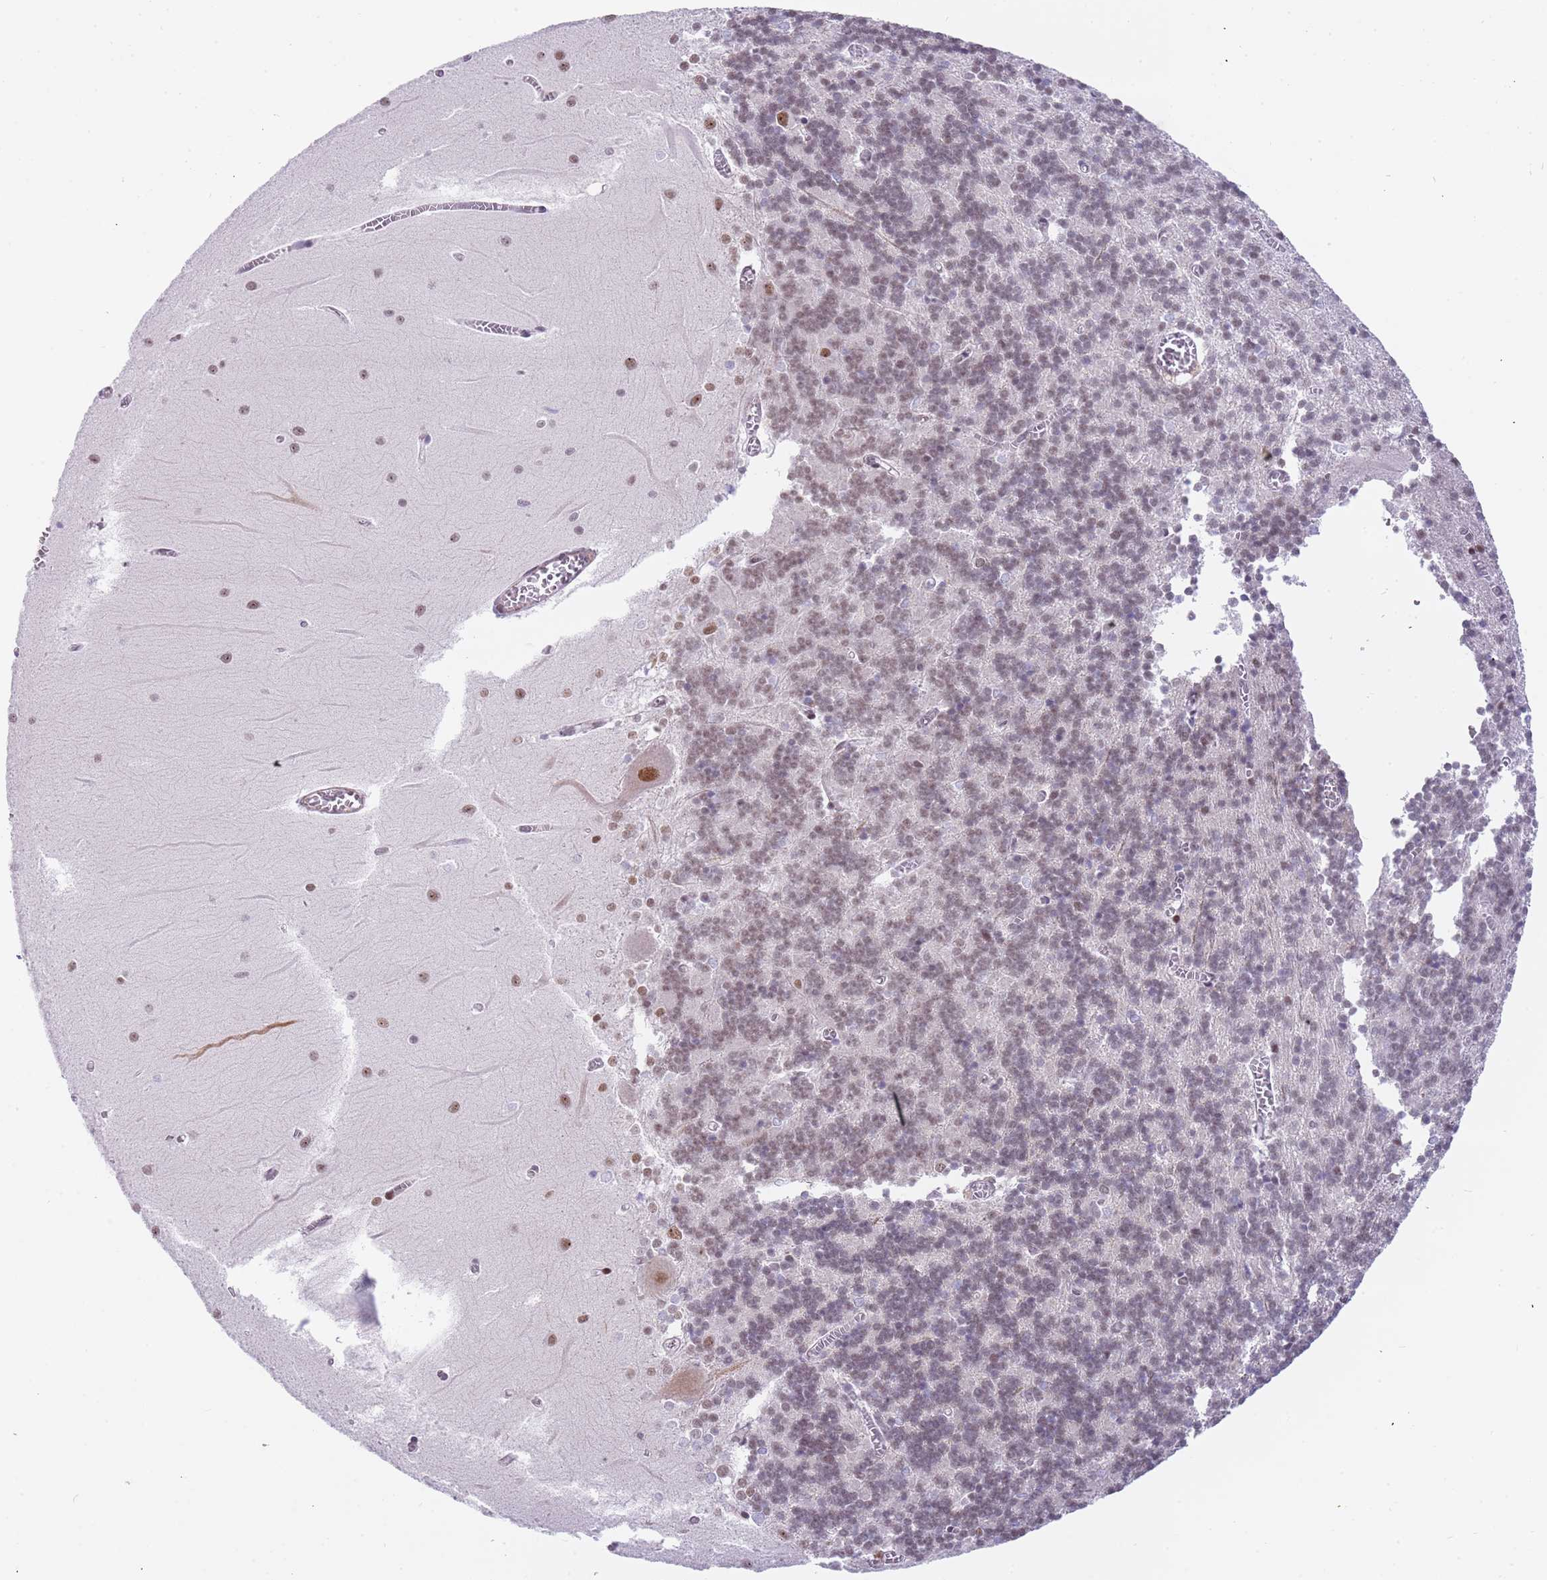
{"staining": {"intensity": "weak", "quantity": "25%-75%", "location": "nuclear"}, "tissue": "cerebellum", "cell_type": "Cells in granular layer", "image_type": "normal", "snomed": [{"axis": "morphology", "description": "Normal tissue, NOS"}, {"axis": "topography", "description": "Cerebellum"}], "caption": "Brown immunohistochemical staining in unremarkable human cerebellum reveals weak nuclear positivity in approximately 25%-75% of cells in granular layer.", "gene": "LRMDA", "patient": {"sex": "male", "age": 37}}